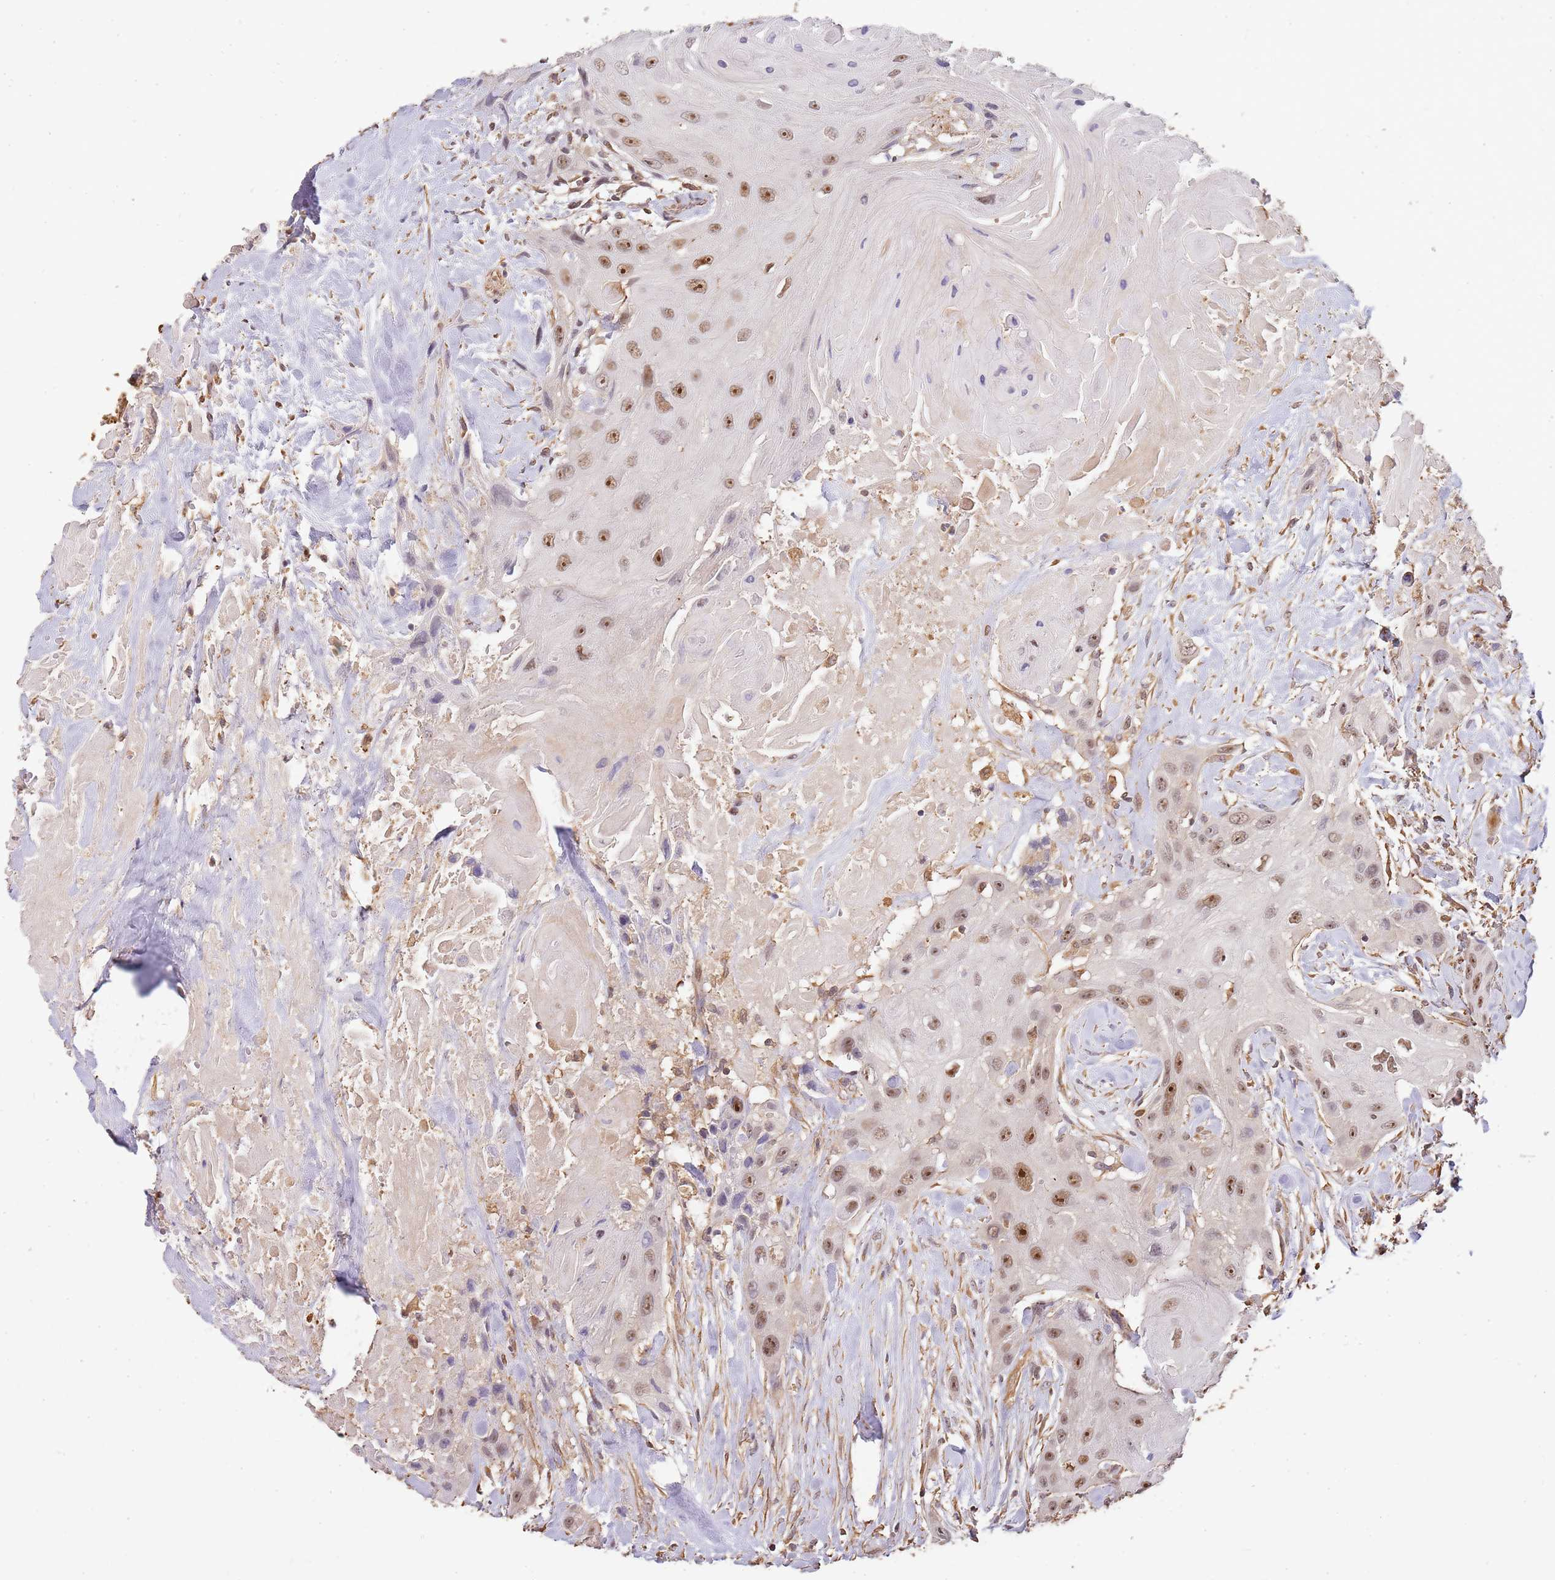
{"staining": {"intensity": "moderate", "quantity": ">75%", "location": "nuclear"}, "tissue": "head and neck cancer", "cell_type": "Tumor cells", "image_type": "cancer", "snomed": [{"axis": "morphology", "description": "Squamous cell carcinoma, NOS"}, {"axis": "topography", "description": "Head-Neck"}], "caption": "High-power microscopy captured an immunohistochemistry (IHC) image of head and neck cancer (squamous cell carcinoma), revealing moderate nuclear staining in approximately >75% of tumor cells.", "gene": "SURF2", "patient": {"sex": "male", "age": 81}}